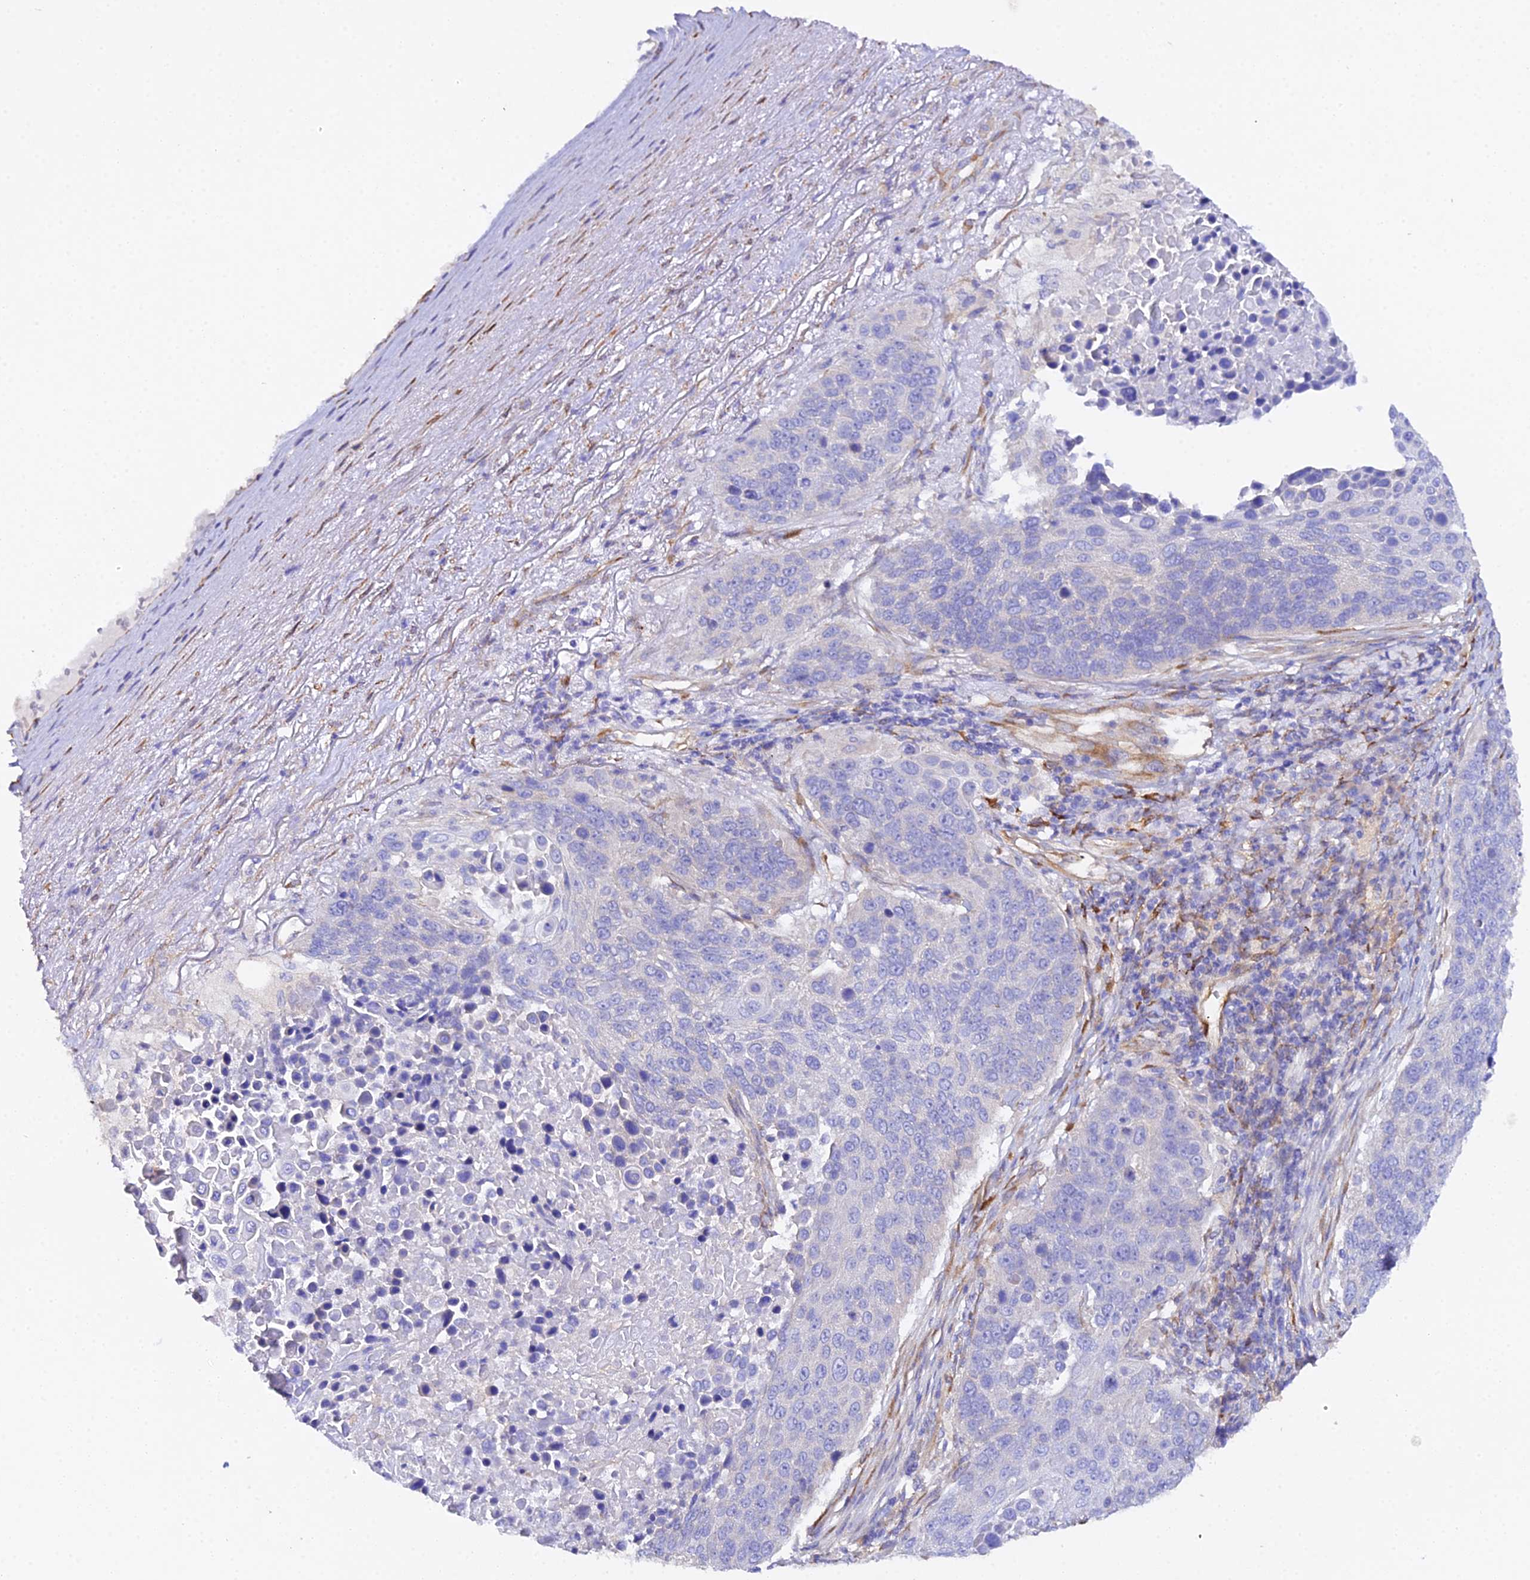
{"staining": {"intensity": "negative", "quantity": "none", "location": "none"}, "tissue": "lung cancer", "cell_type": "Tumor cells", "image_type": "cancer", "snomed": [{"axis": "morphology", "description": "Normal tissue, NOS"}, {"axis": "morphology", "description": "Squamous cell carcinoma, NOS"}, {"axis": "topography", "description": "Lymph node"}, {"axis": "topography", "description": "Lung"}], "caption": "Immunohistochemistry of lung cancer exhibits no positivity in tumor cells.", "gene": "CFAP45", "patient": {"sex": "male", "age": 66}}